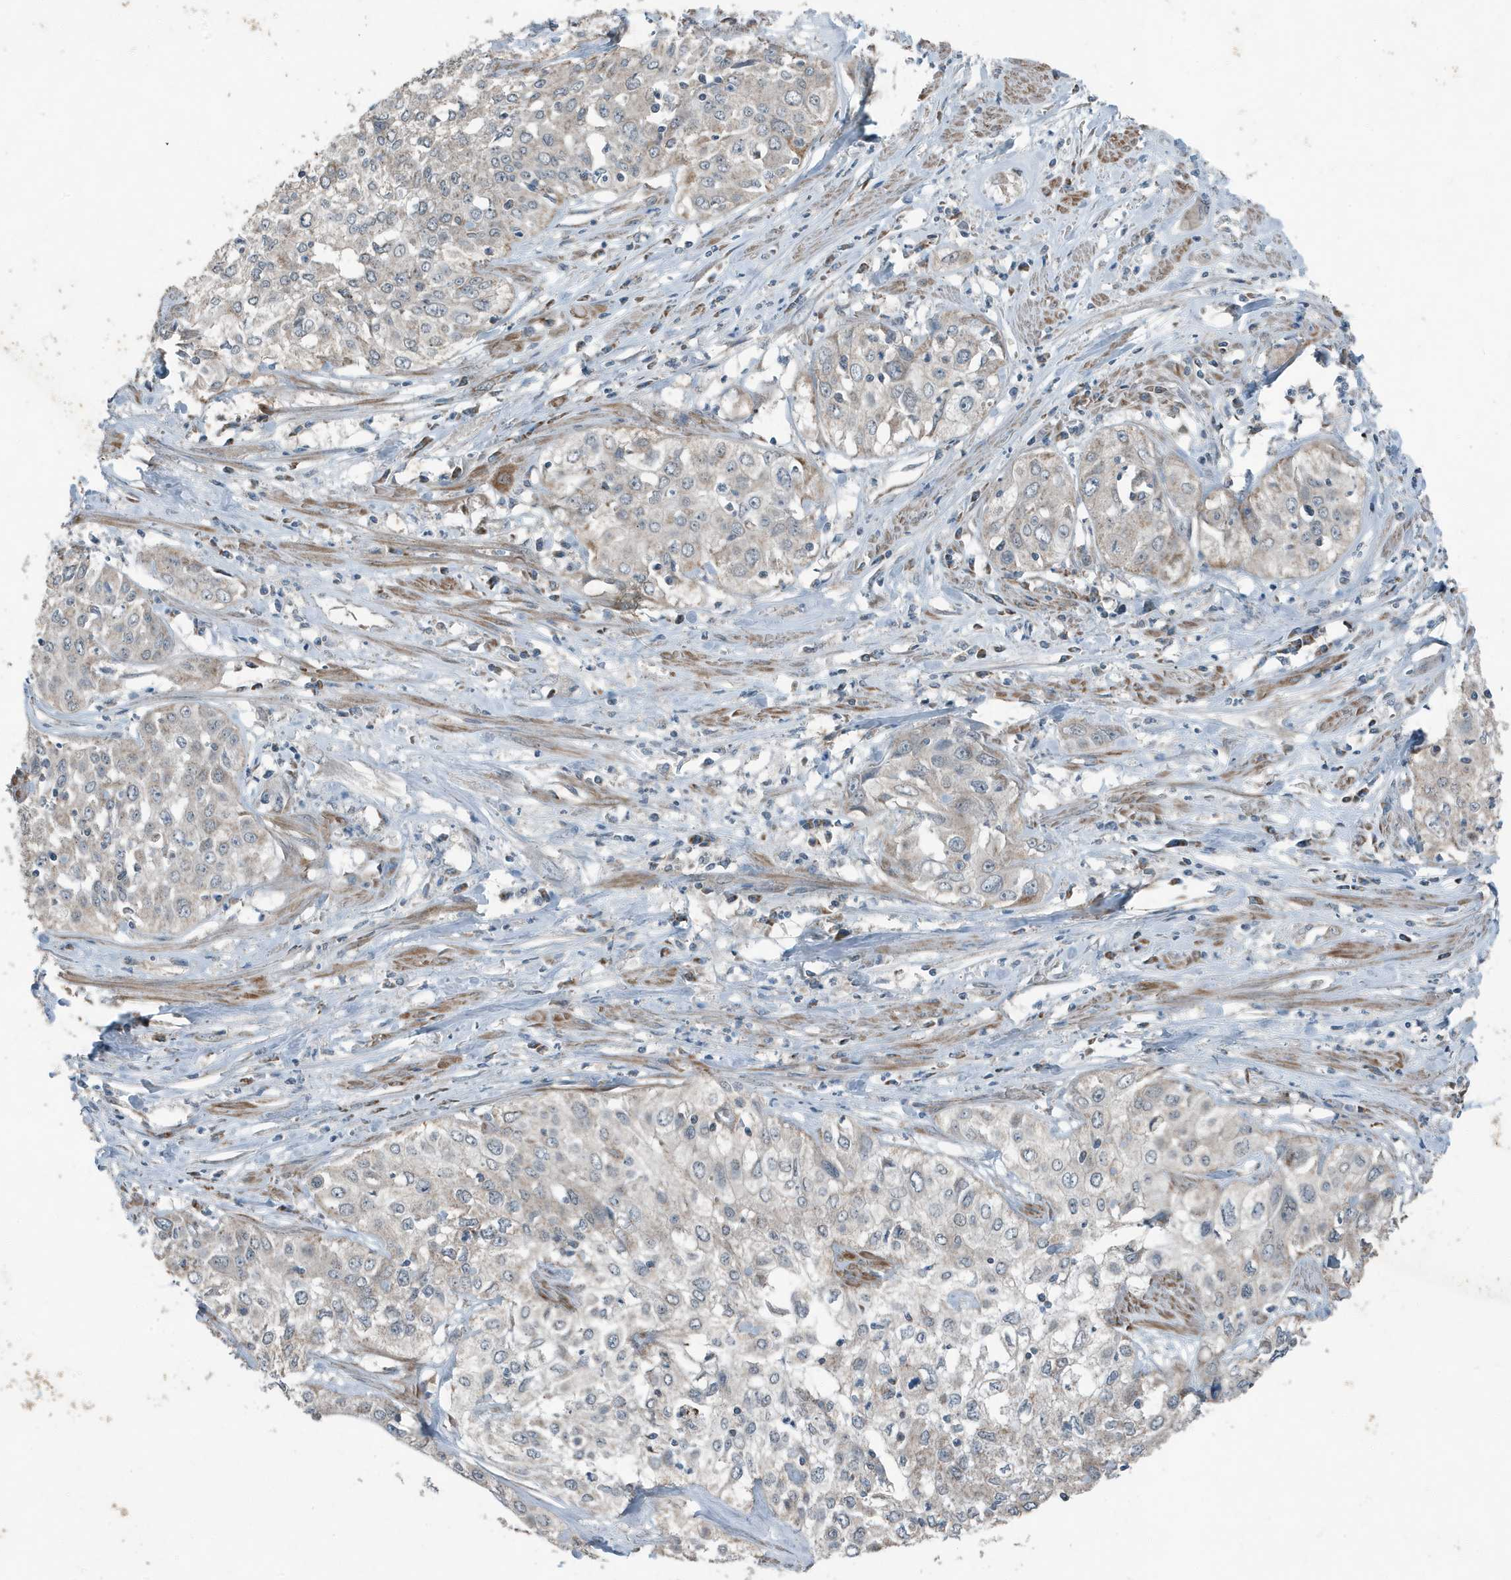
{"staining": {"intensity": "weak", "quantity": "<25%", "location": "cytoplasmic/membranous,nuclear"}, "tissue": "cervical cancer", "cell_type": "Tumor cells", "image_type": "cancer", "snomed": [{"axis": "morphology", "description": "Squamous cell carcinoma, NOS"}, {"axis": "topography", "description": "Cervix"}], "caption": "Image shows no protein positivity in tumor cells of cervical cancer tissue. (DAB (3,3'-diaminobenzidine) IHC visualized using brightfield microscopy, high magnification).", "gene": "MT-CYB", "patient": {"sex": "female", "age": 31}}